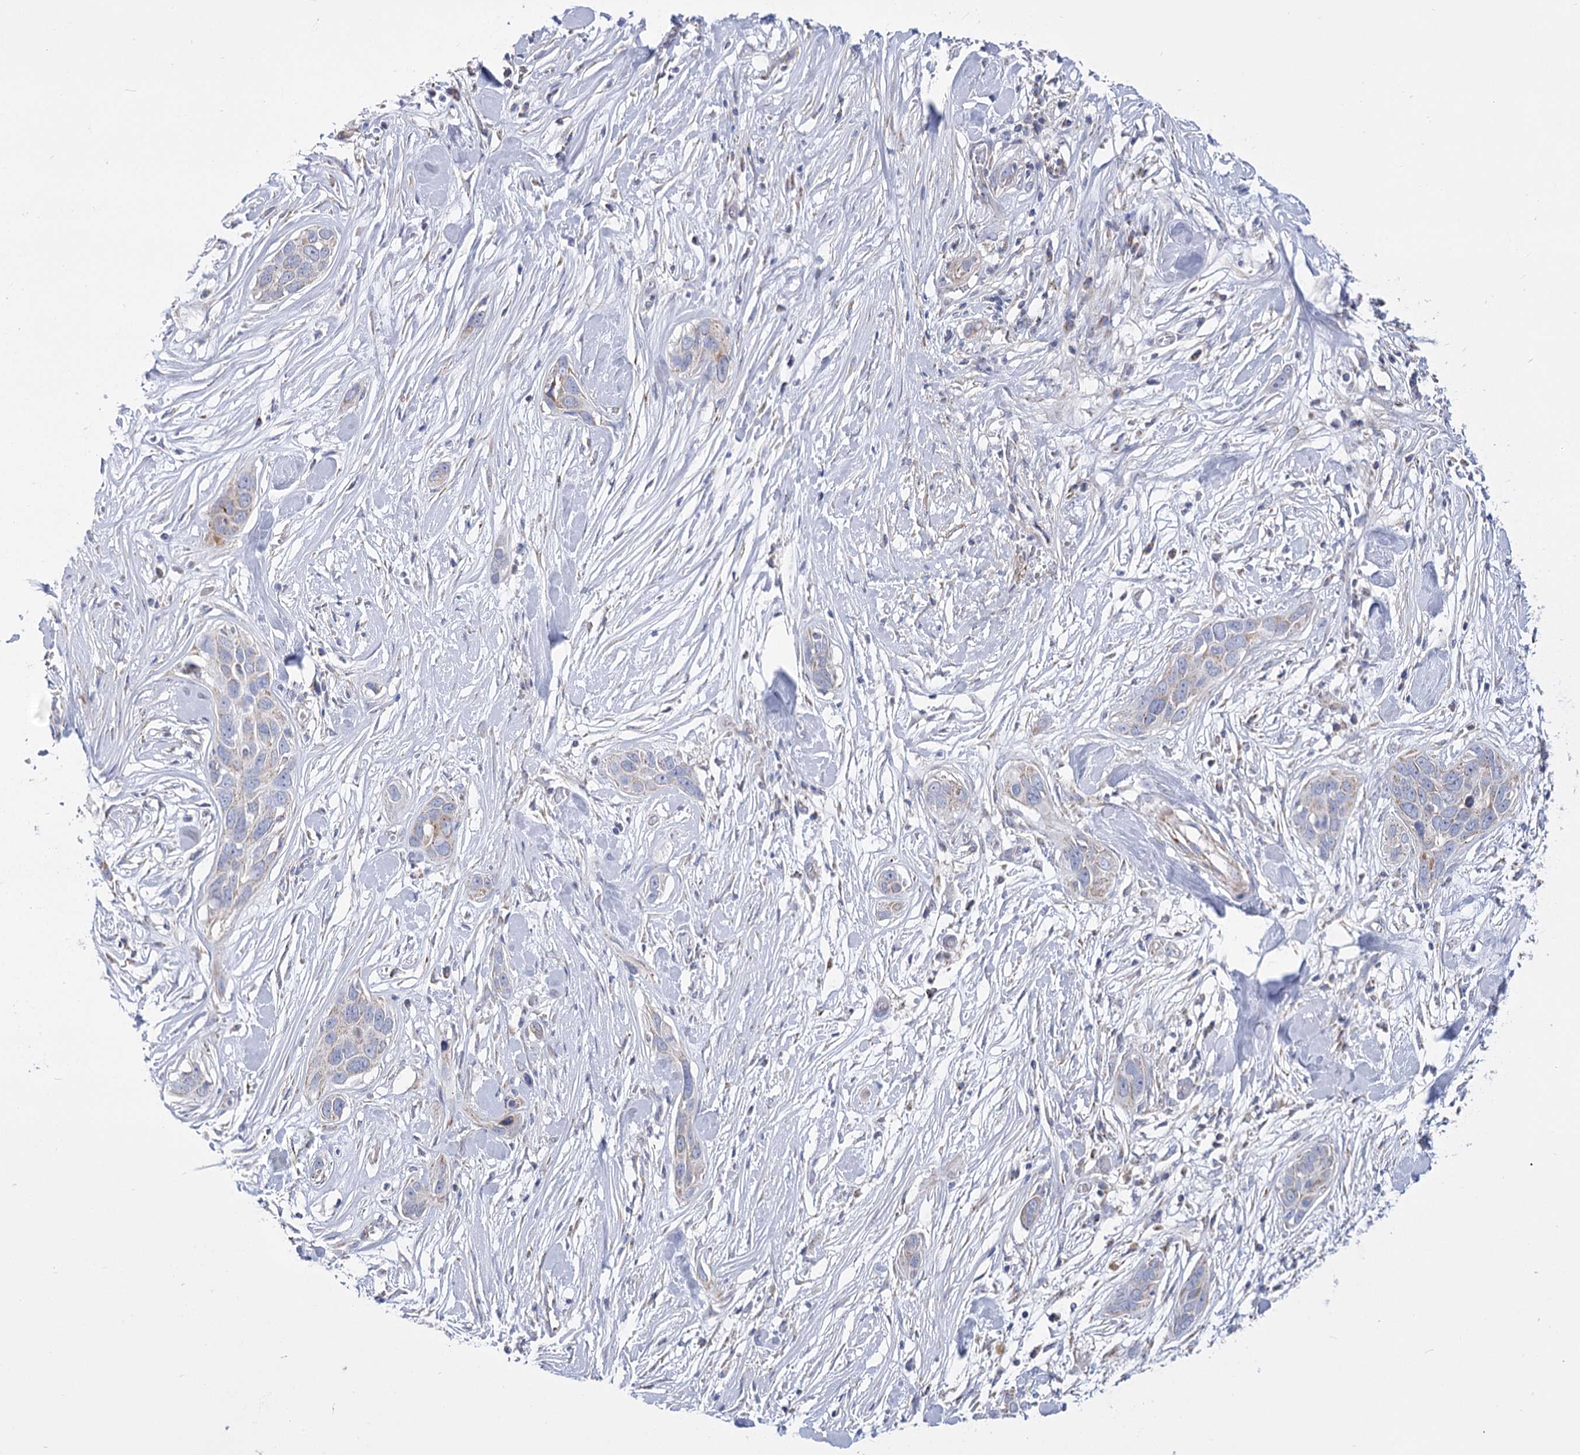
{"staining": {"intensity": "negative", "quantity": "none", "location": "none"}, "tissue": "pancreatic cancer", "cell_type": "Tumor cells", "image_type": "cancer", "snomed": [{"axis": "morphology", "description": "Adenocarcinoma, NOS"}, {"axis": "topography", "description": "Pancreas"}], "caption": "An IHC histopathology image of pancreatic cancer is shown. There is no staining in tumor cells of pancreatic cancer.", "gene": "PDHB", "patient": {"sex": "female", "age": 60}}